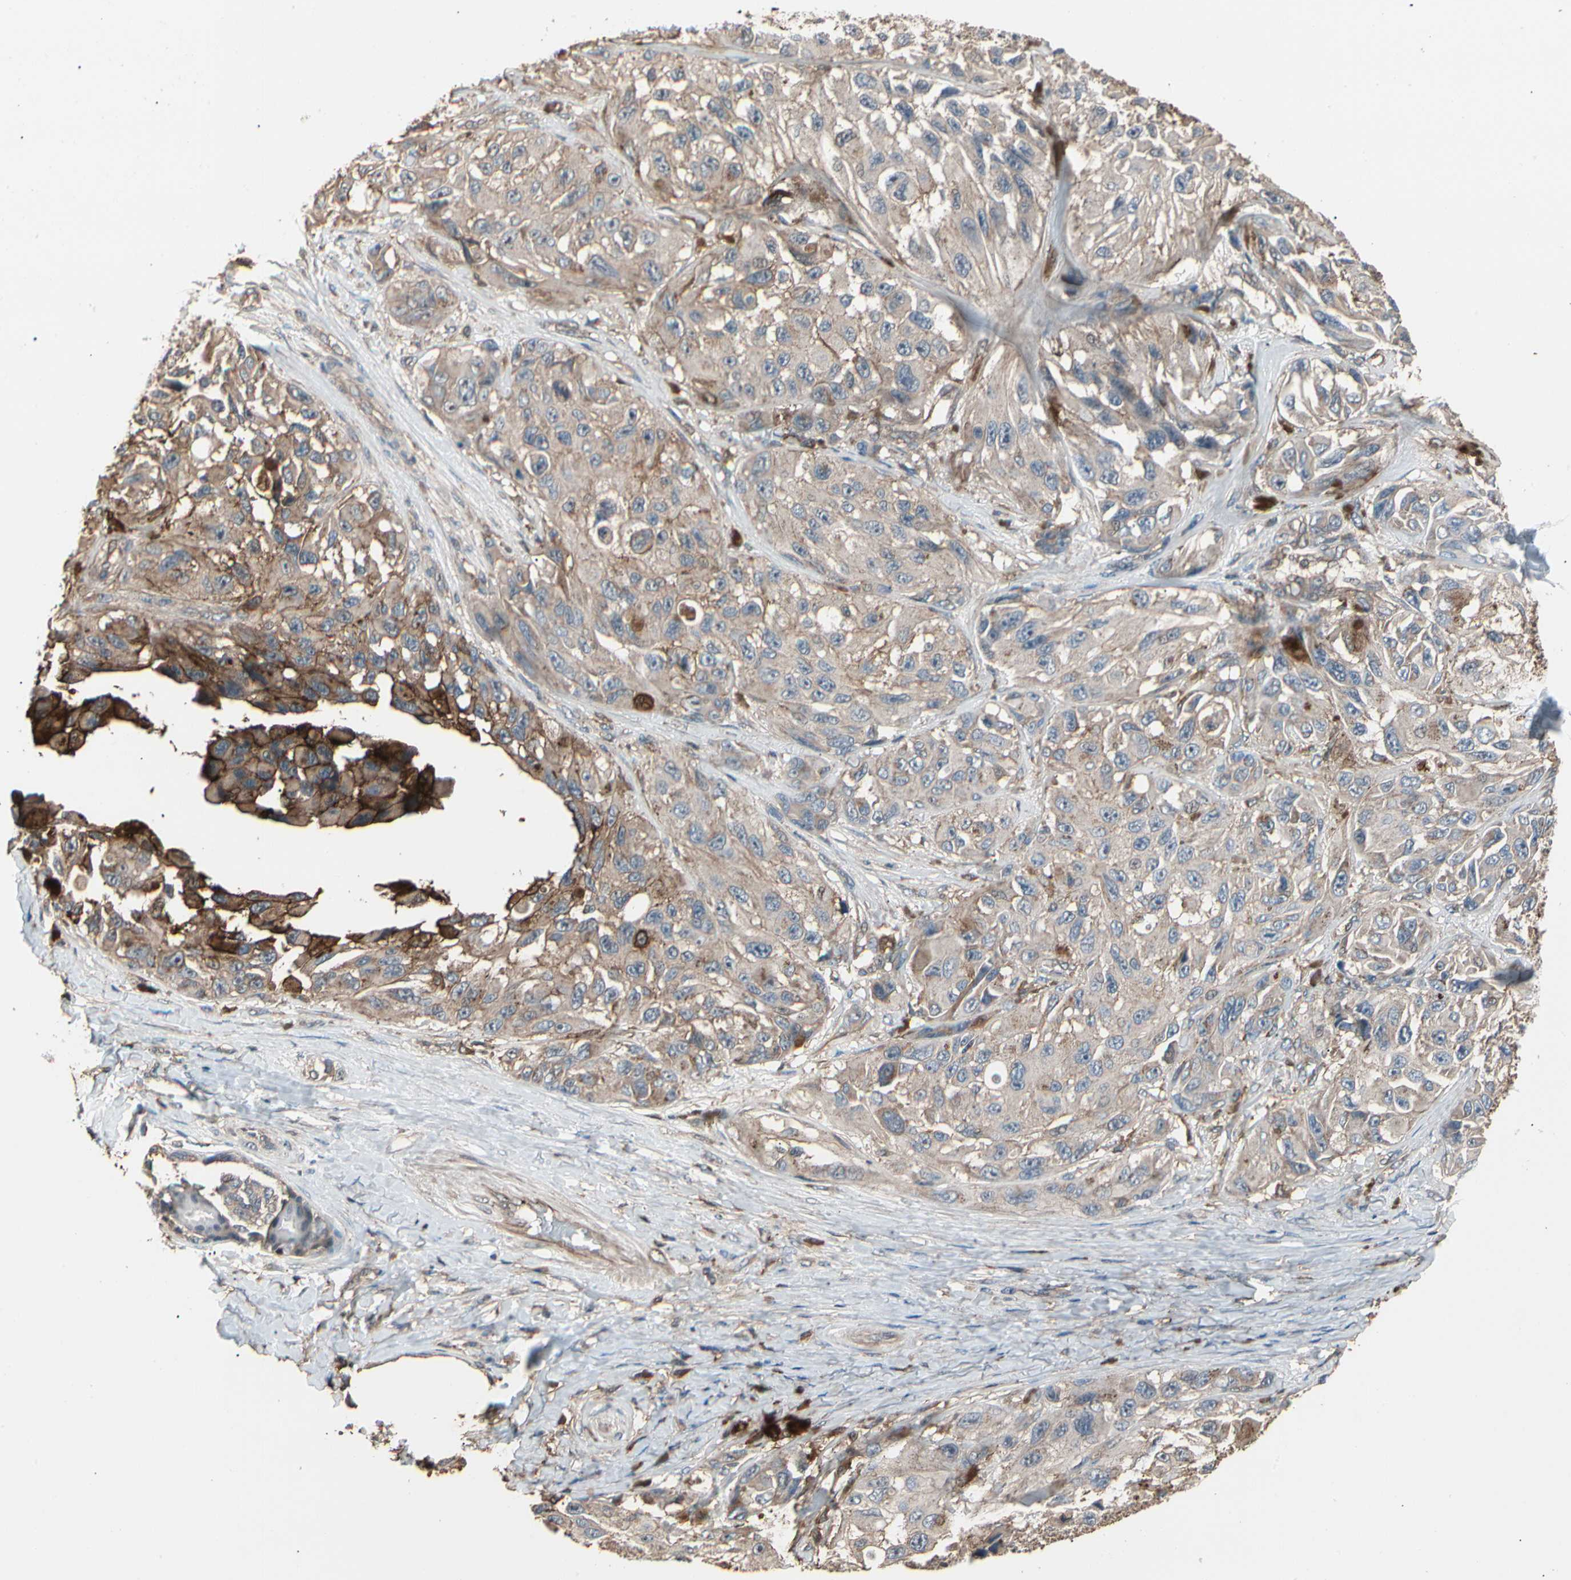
{"staining": {"intensity": "weak", "quantity": ">75%", "location": "cytoplasmic/membranous"}, "tissue": "melanoma", "cell_type": "Tumor cells", "image_type": "cancer", "snomed": [{"axis": "morphology", "description": "Malignant melanoma, NOS"}, {"axis": "topography", "description": "Skin"}], "caption": "High-power microscopy captured an IHC micrograph of malignant melanoma, revealing weak cytoplasmic/membranous expression in about >75% of tumor cells. (DAB IHC, brown staining for protein, blue staining for nuclei).", "gene": "MAPK13", "patient": {"sex": "female", "age": 73}}